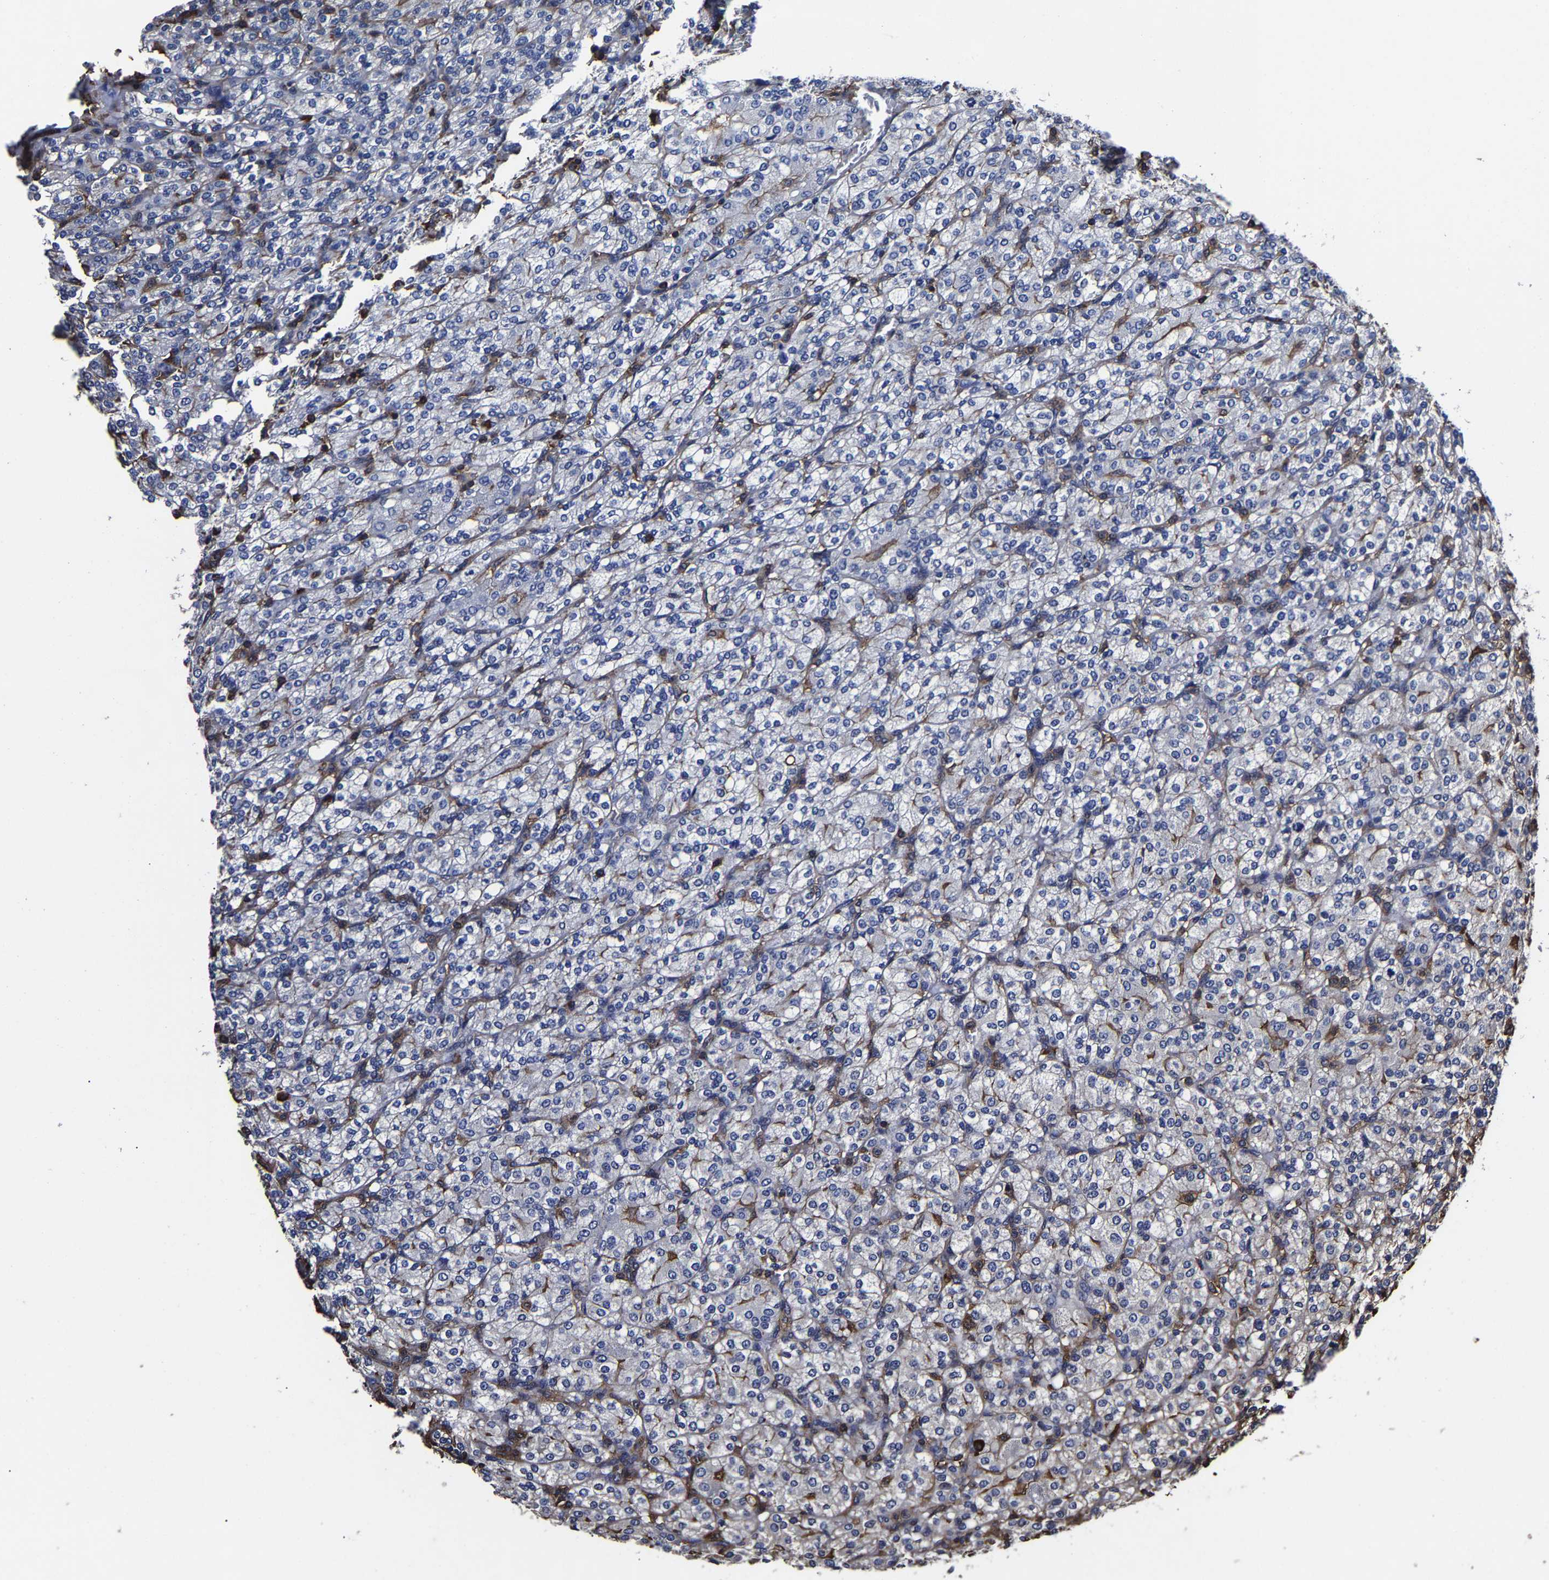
{"staining": {"intensity": "negative", "quantity": "none", "location": "none"}, "tissue": "renal cancer", "cell_type": "Tumor cells", "image_type": "cancer", "snomed": [{"axis": "morphology", "description": "Adenocarcinoma, NOS"}, {"axis": "topography", "description": "Kidney"}], "caption": "Tumor cells are negative for brown protein staining in adenocarcinoma (renal). Brightfield microscopy of immunohistochemistry stained with DAB (brown) and hematoxylin (blue), captured at high magnification.", "gene": "SSH3", "patient": {"sex": "male", "age": 77}}